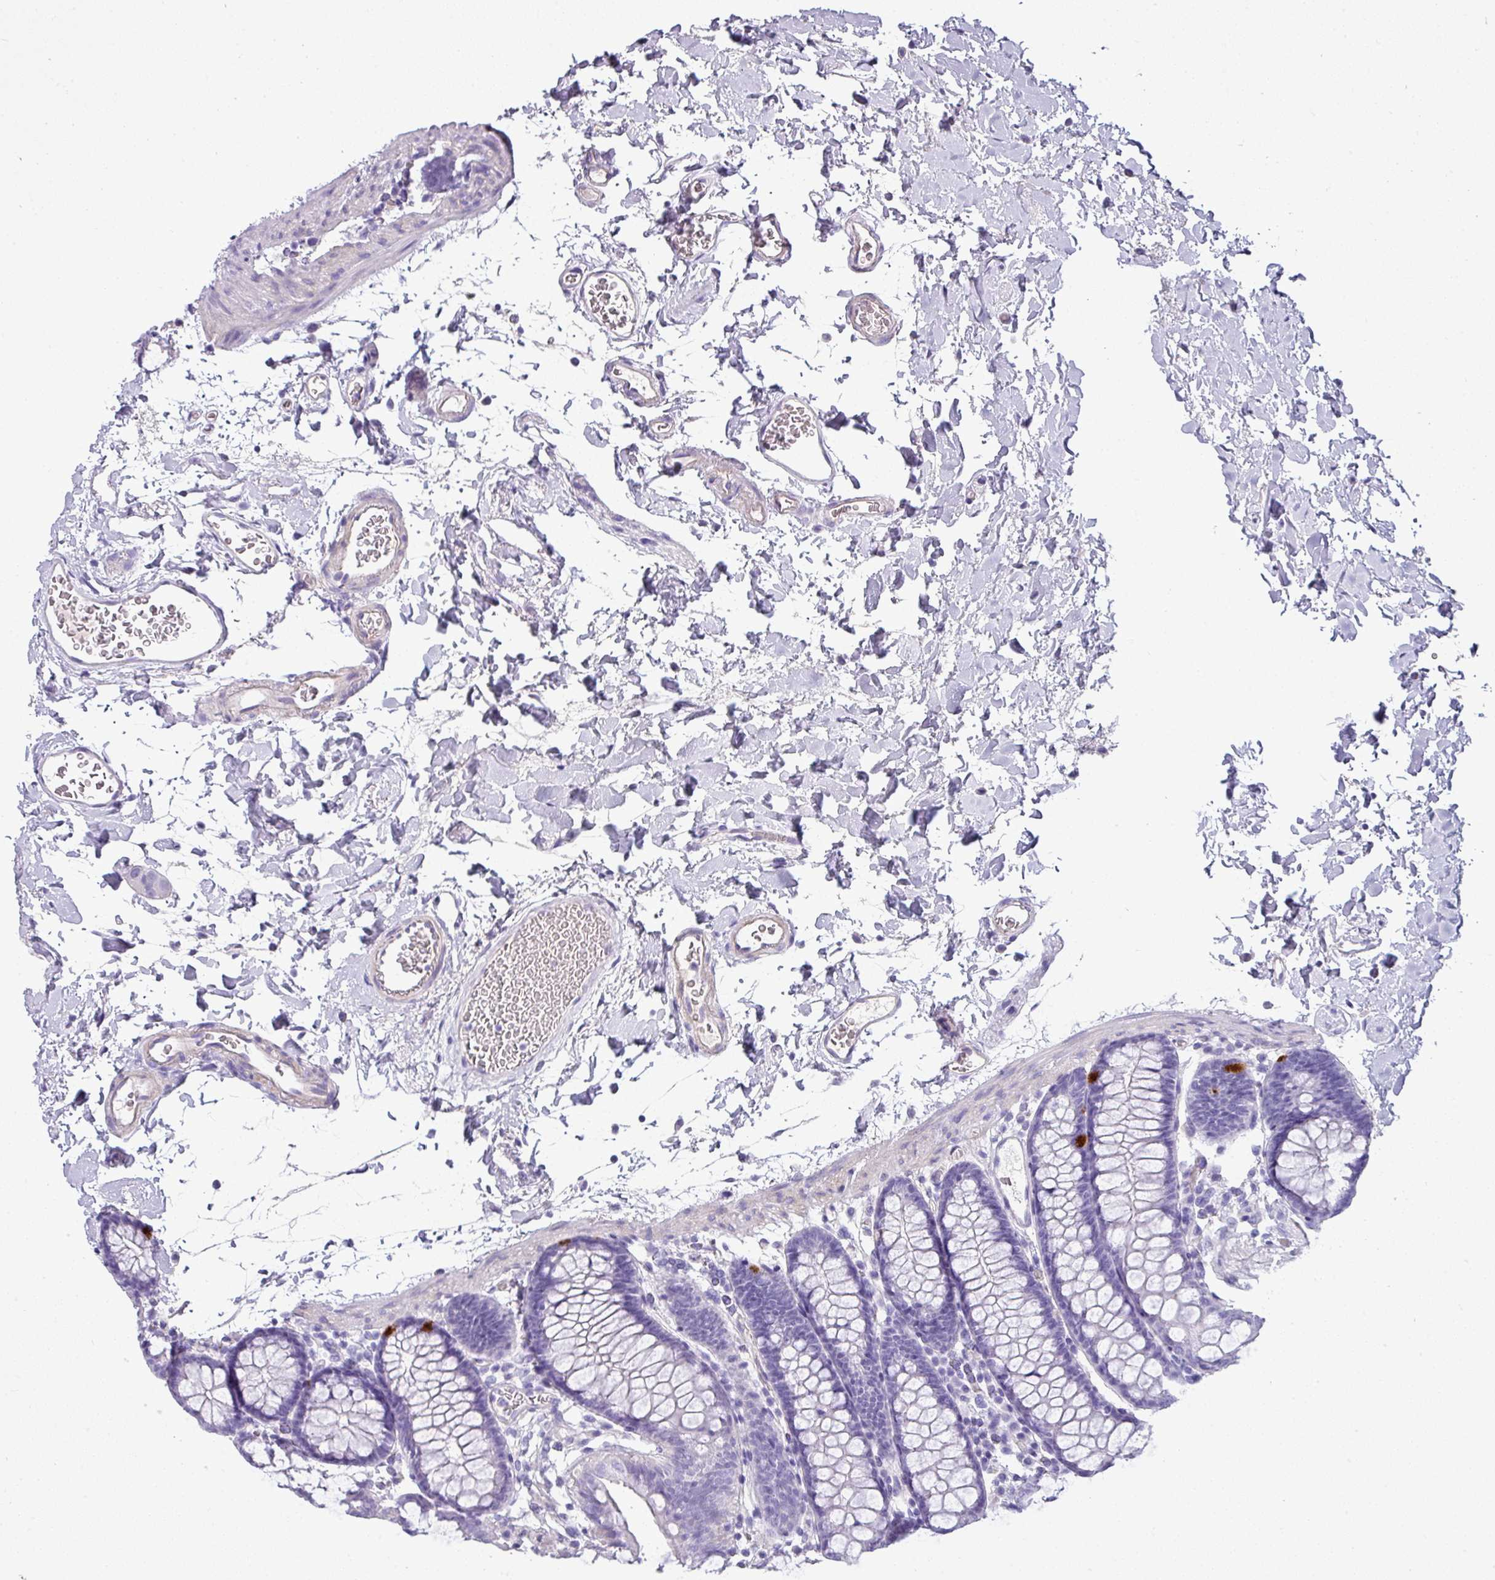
{"staining": {"intensity": "weak", "quantity": "<25%", "location": "cytoplasmic/membranous"}, "tissue": "colon", "cell_type": "Endothelial cells", "image_type": "normal", "snomed": [{"axis": "morphology", "description": "Normal tissue, NOS"}, {"axis": "topography", "description": "Colon"}], "caption": "A photomicrograph of colon stained for a protein displays no brown staining in endothelial cells. (DAB IHC, high magnification).", "gene": "VCX2", "patient": {"sex": "male", "age": 75}}